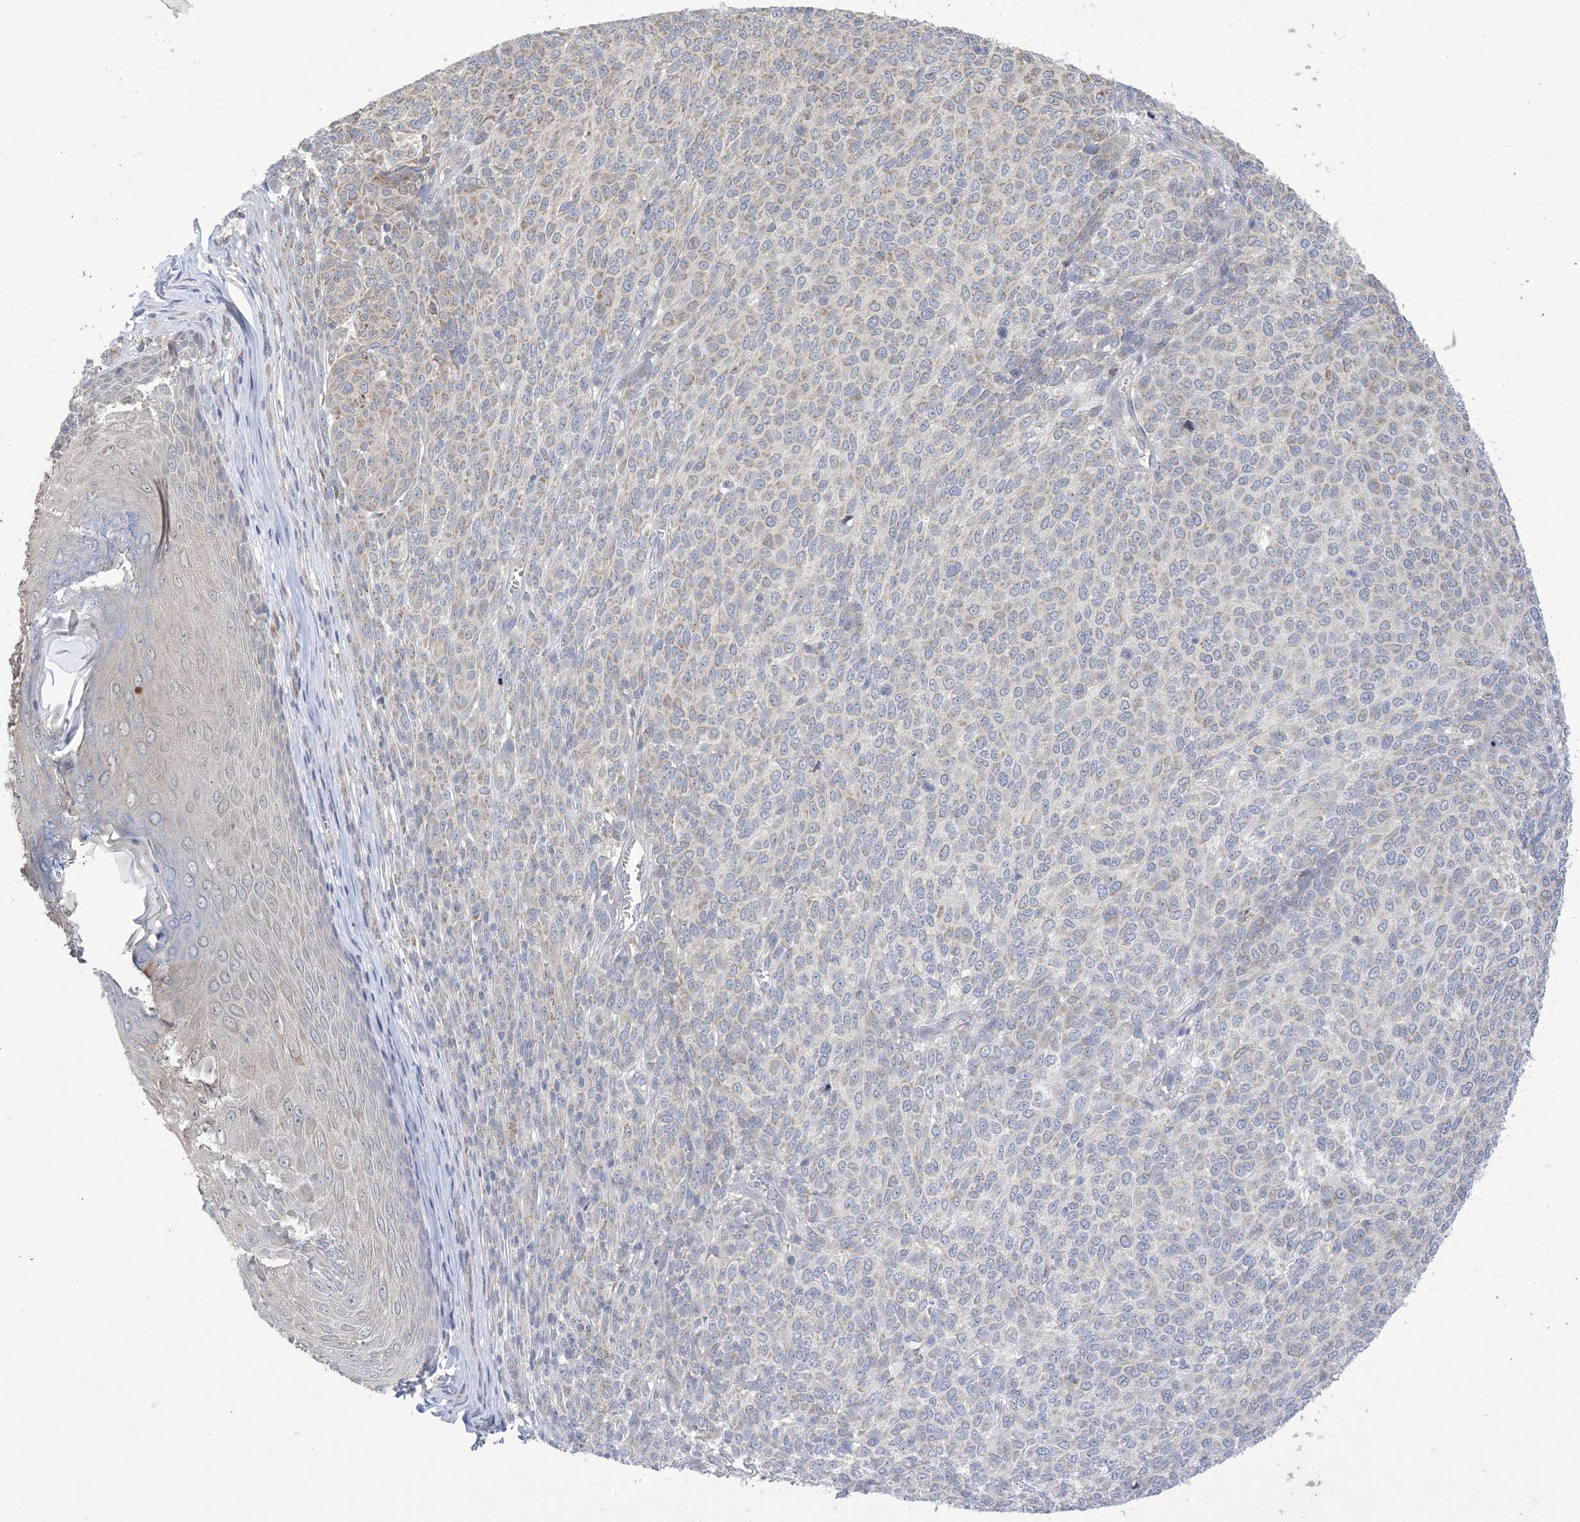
{"staining": {"intensity": "weak", "quantity": "25%-75%", "location": "cytoplasmic/membranous"}, "tissue": "melanoma", "cell_type": "Tumor cells", "image_type": "cancer", "snomed": [{"axis": "morphology", "description": "Malignant melanoma, NOS"}, {"axis": "topography", "description": "Skin"}], "caption": "Weak cytoplasmic/membranous protein staining is seen in about 25%-75% of tumor cells in melanoma. (Brightfield microscopy of DAB IHC at high magnification).", "gene": "CLEC16A", "patient": {"sex": "male", "age": 49}}